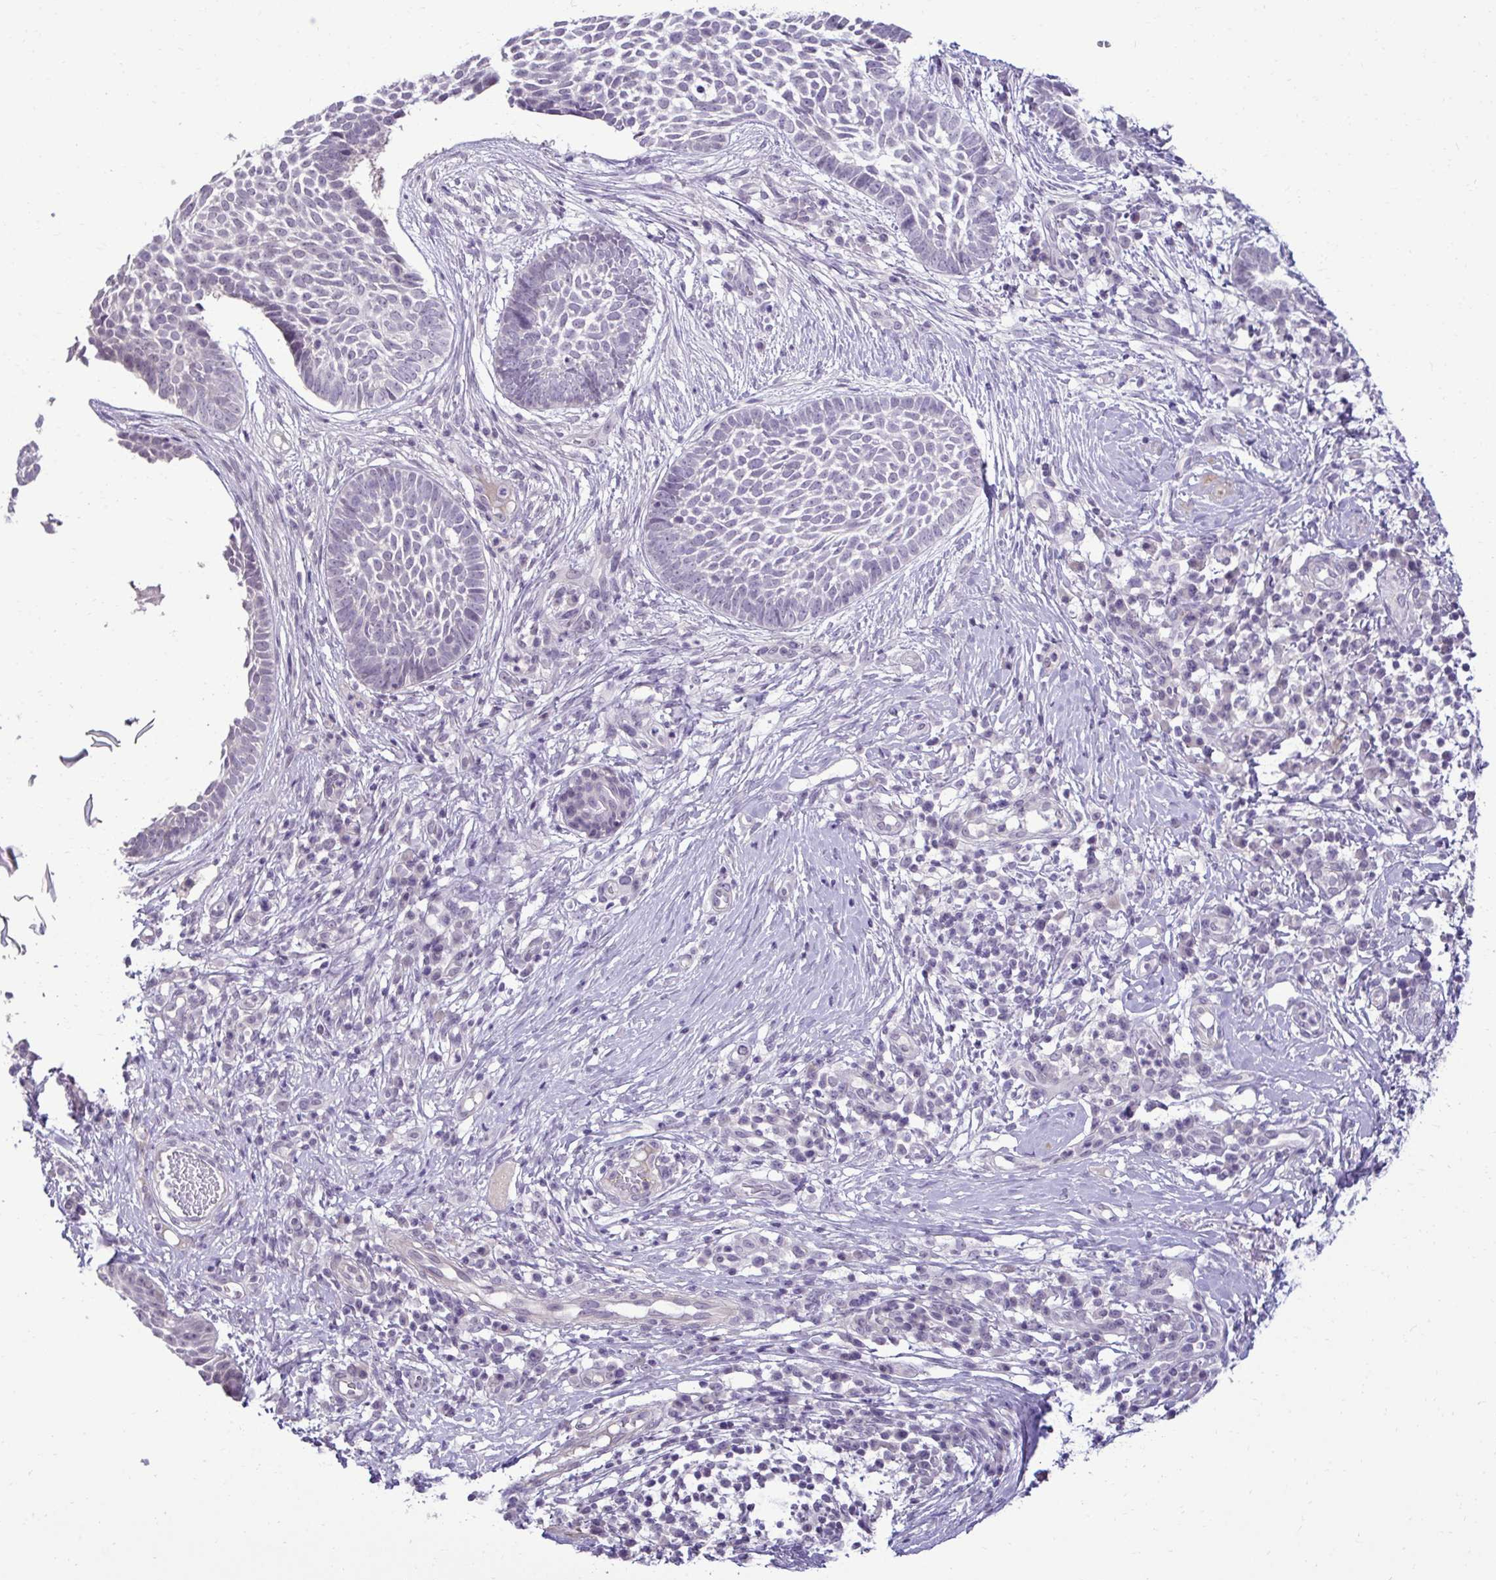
{"staining": {"intensity": "negative", "quantity": "none", "location": "none"}, "tissue": "skin cancer", "cell_type": "Tumor cells", "image_type": "cancer", "snomed": [{"axis": "morphology", "description": "Basal cell carcinoma"}, {"axis": "topography", "description": "Skin"}], "caption": "DAB (3,3'-diaminobenzidine) immunohistochemical staining of human skin cancer exhibits no significant staining in tumor cells.", "gene": "SLC30A3", "patient": {"sex": "female", "age": 89}}